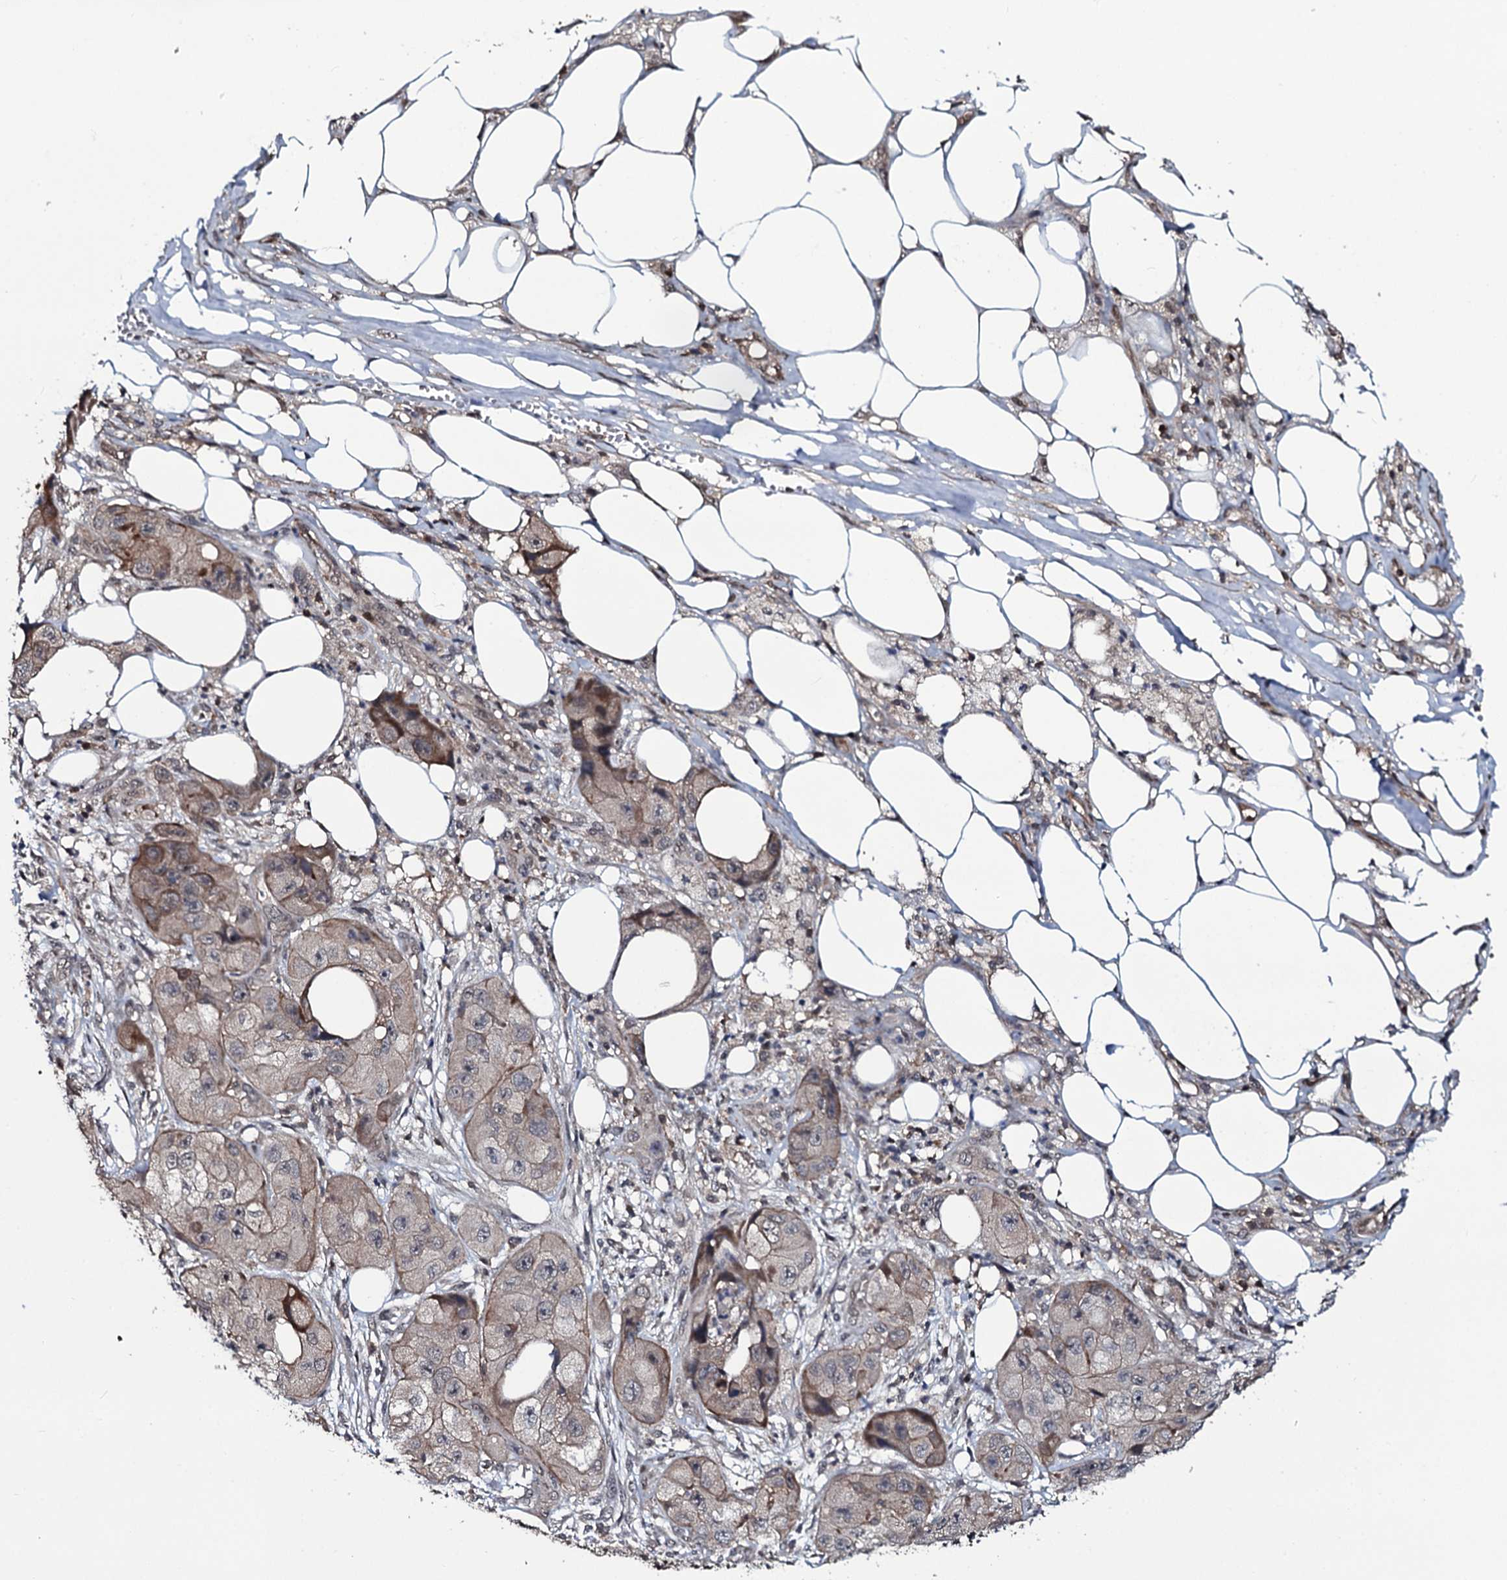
{"staining": {"intensity": "moderate", "quantity": "<25%", "location": "cytoplasmic/membranous"}, "tissue": "skin cancer", "cell_type": "Tumor cells", "image_type": "cancer", "snomed": [{"axis": "morphology", "description": "Squamous cell carcinoma, NOS"}, {"axis": "topography", "description": "Skin"}, {"axis": "topography", "description": "Subcutis"}], "caption": "IHC photomicrograph of skin cancer (squamous cell carcinoma) stained for a protein (brown), which displays low levels of moderate cytoplasmic/membranous expression in about <25% of tumor cells.", "gene": "HDDC3", "patient": {"sex": "male", "age": 73}}